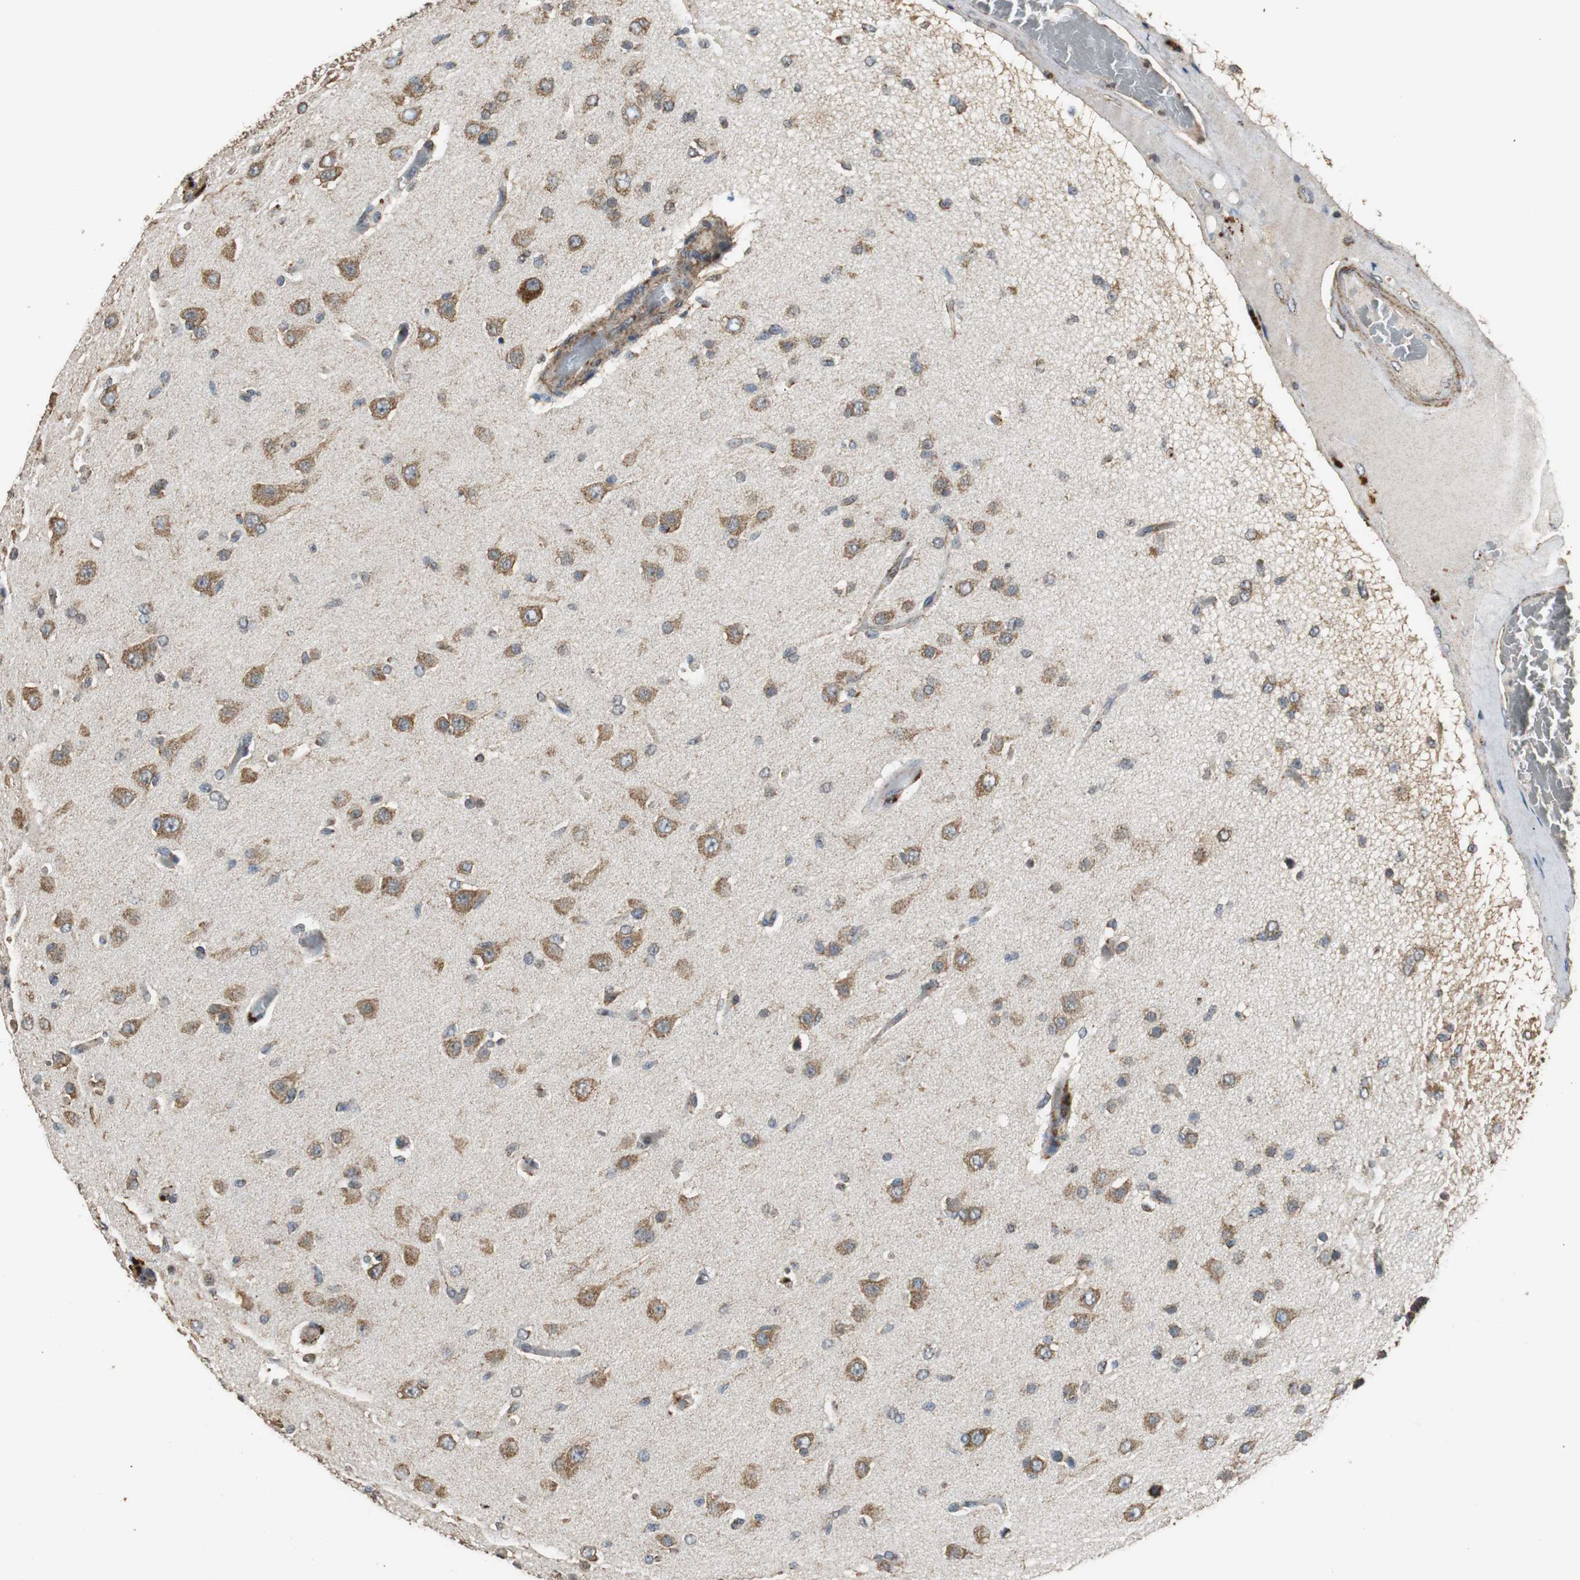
{"staining": {"intensity": "weak", "quantity": "25%-75%", "location": "cytoplasmic/membranous"}, "tissue": "glioma", "cell_type": "Tumor cells", "image_type": "cancer", "snomed": [{"axis": "morphology", "description": "Glioma, malignant, High grade"}, {"axis": "topography", "description": "Brain"}], "caption": "Approximately 25%-75% of tumor cells in high-grade glioma (malignant) demonstrate weak cytoplasmic/membranous protein expression as visualized by brown immunohistochemical staining.", "gene": "NNT", "patient": {"sex": "male", "age": 33}}